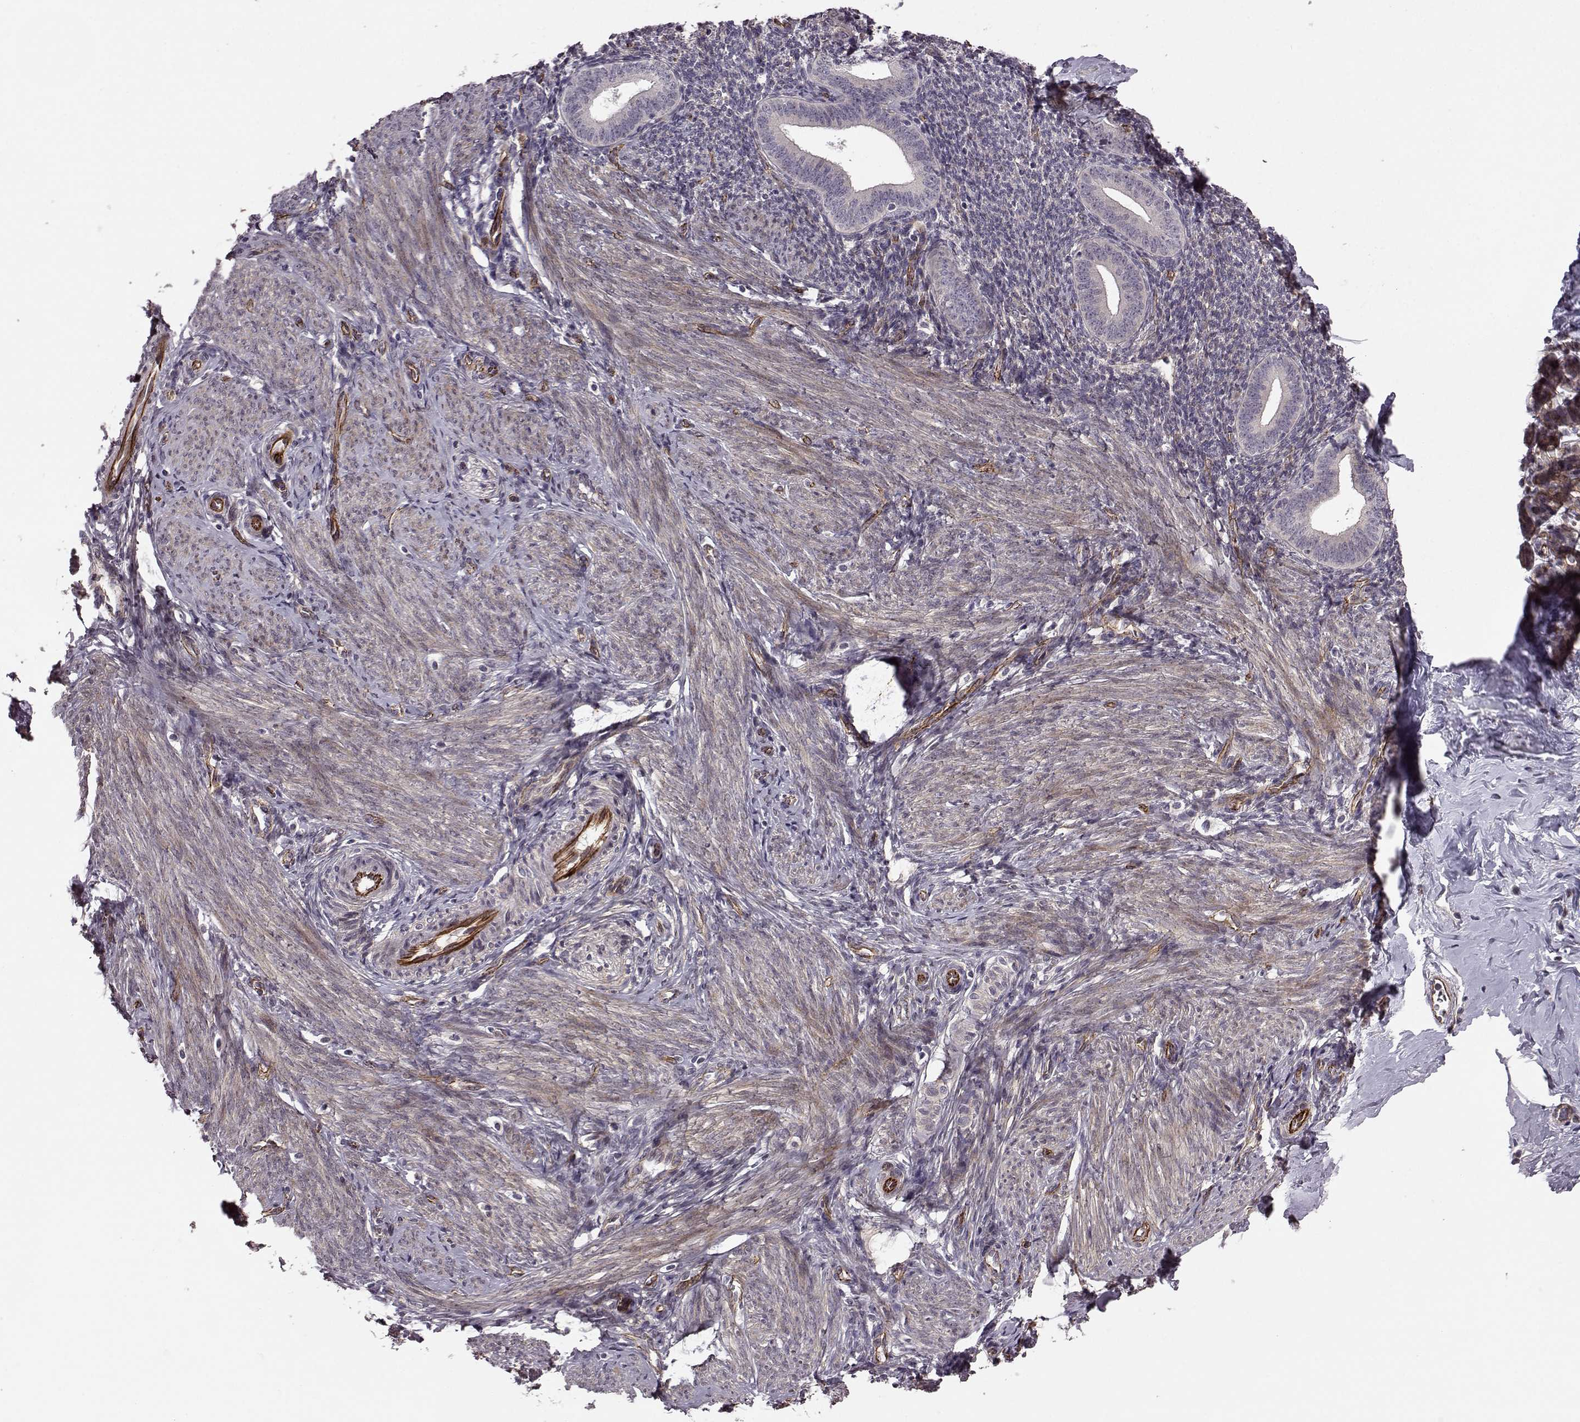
{"staining": {"intensity": "negative", "quantity": "none", "location": "none"}, "tissue": "endometrium", "cell_type": "Cells in endometrial stroma", "image_type": "normal", "snomed": [{"axis": "morphology", "description": "Normal tissue, NOS"}, {"axis": "topography", "description": "Endometrium"}], "caption": "Image shows no protein staining in cells in endometrial stroma of benign endometrium. (Brightfield microscopy of DAB immunohistochemistry (IHC) at high magnification).", "gene": "SYNPO", "patient": {"sex": "female", "age": 40}}